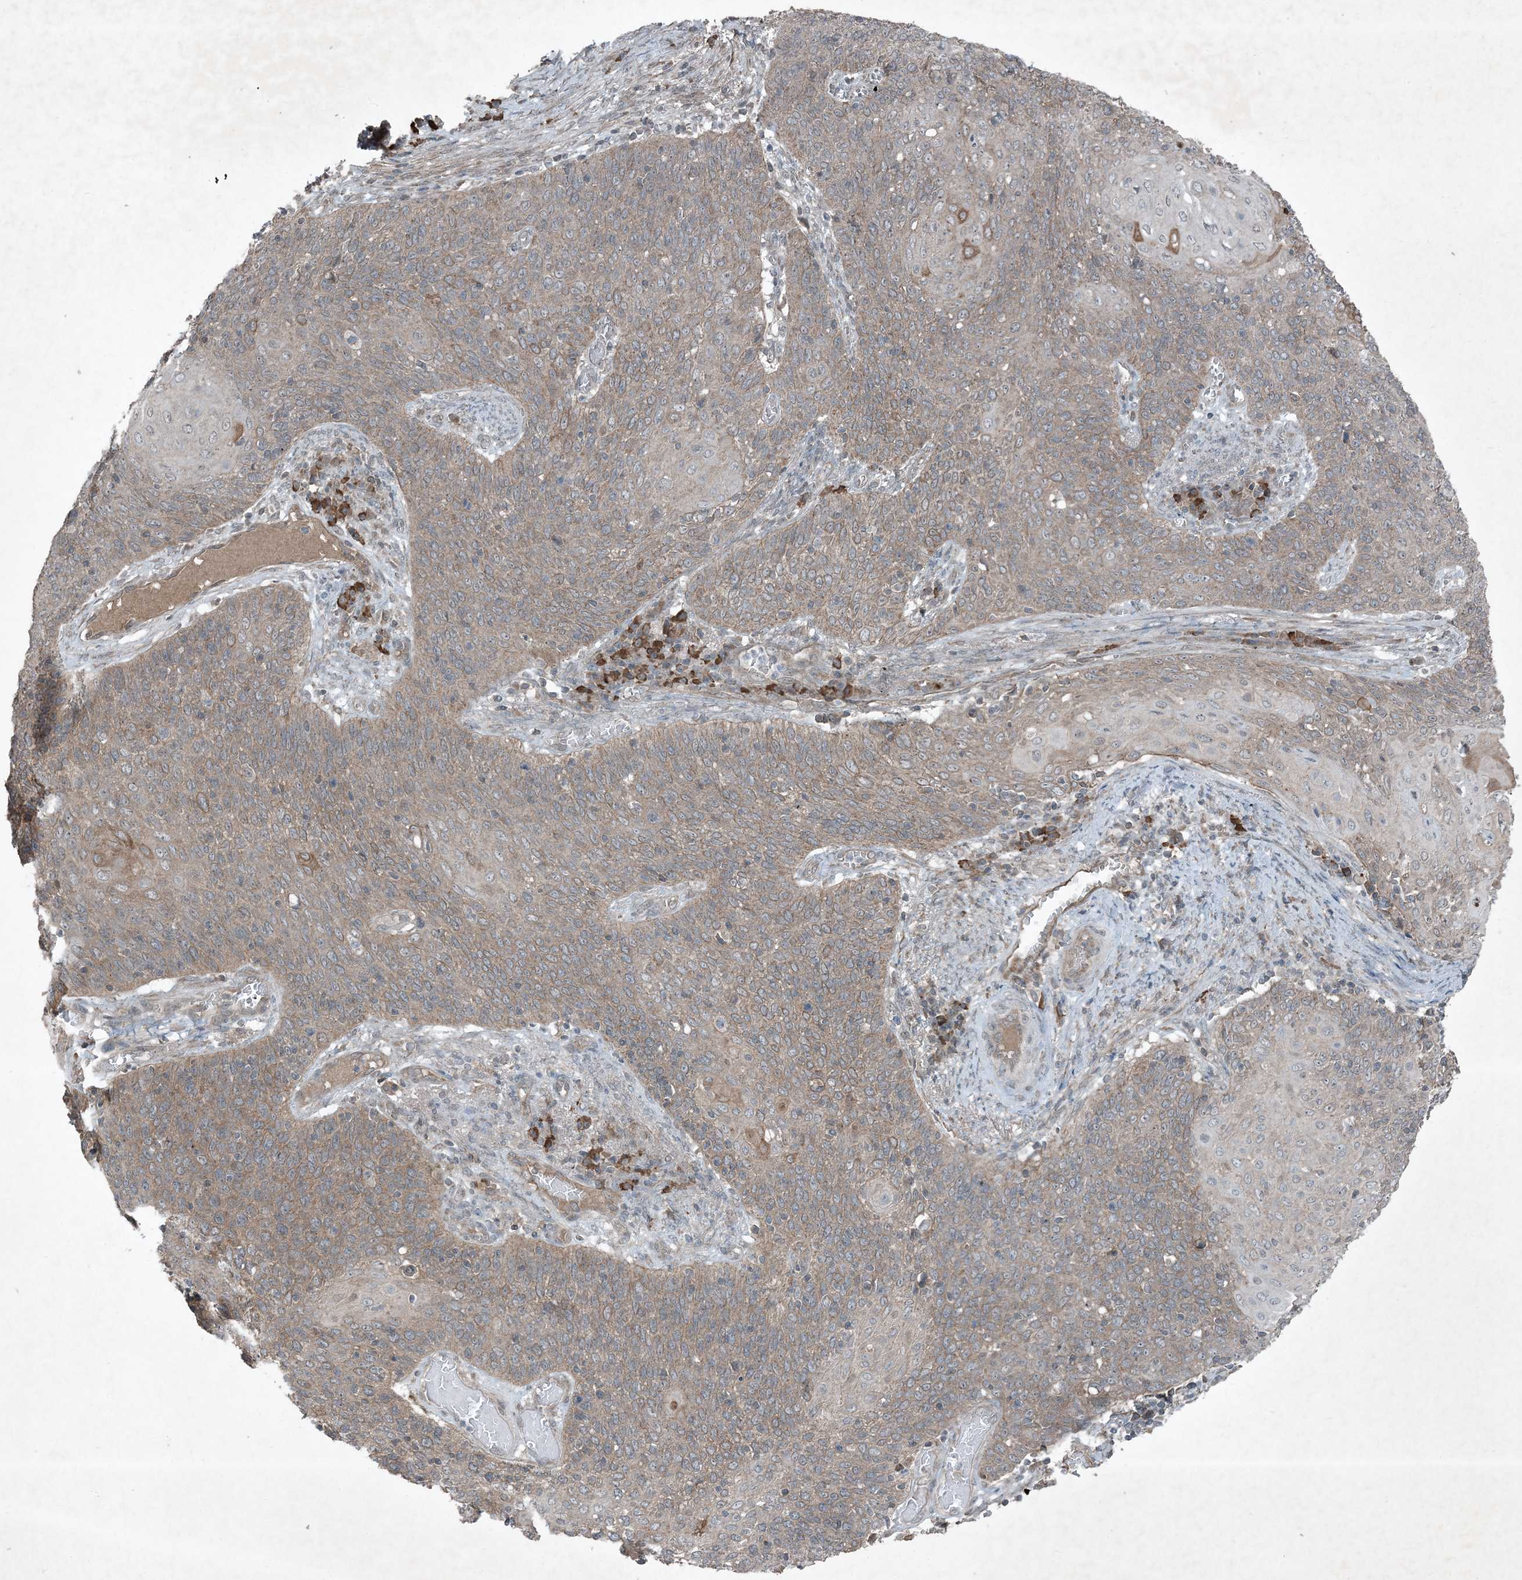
{"staining": {"intensity": "weak", "quantity": "<25%", "location": "cytoplasmic/membranous"}, "tissue": "cervical cancer", "cell_type": "Tumor cells", "image_type": "cancer", "snomed": [{"axis": "morphology", "description": "Squamous cell carcinoma, NOS"}, {"axis": "topography", "description": "Cervix"}], "caption": "An image of cervical cancer stained for a protein shows no brown staining in tumor cells.", "gene": "MDN1", "patient": {"sex": "female", "age": 39}}